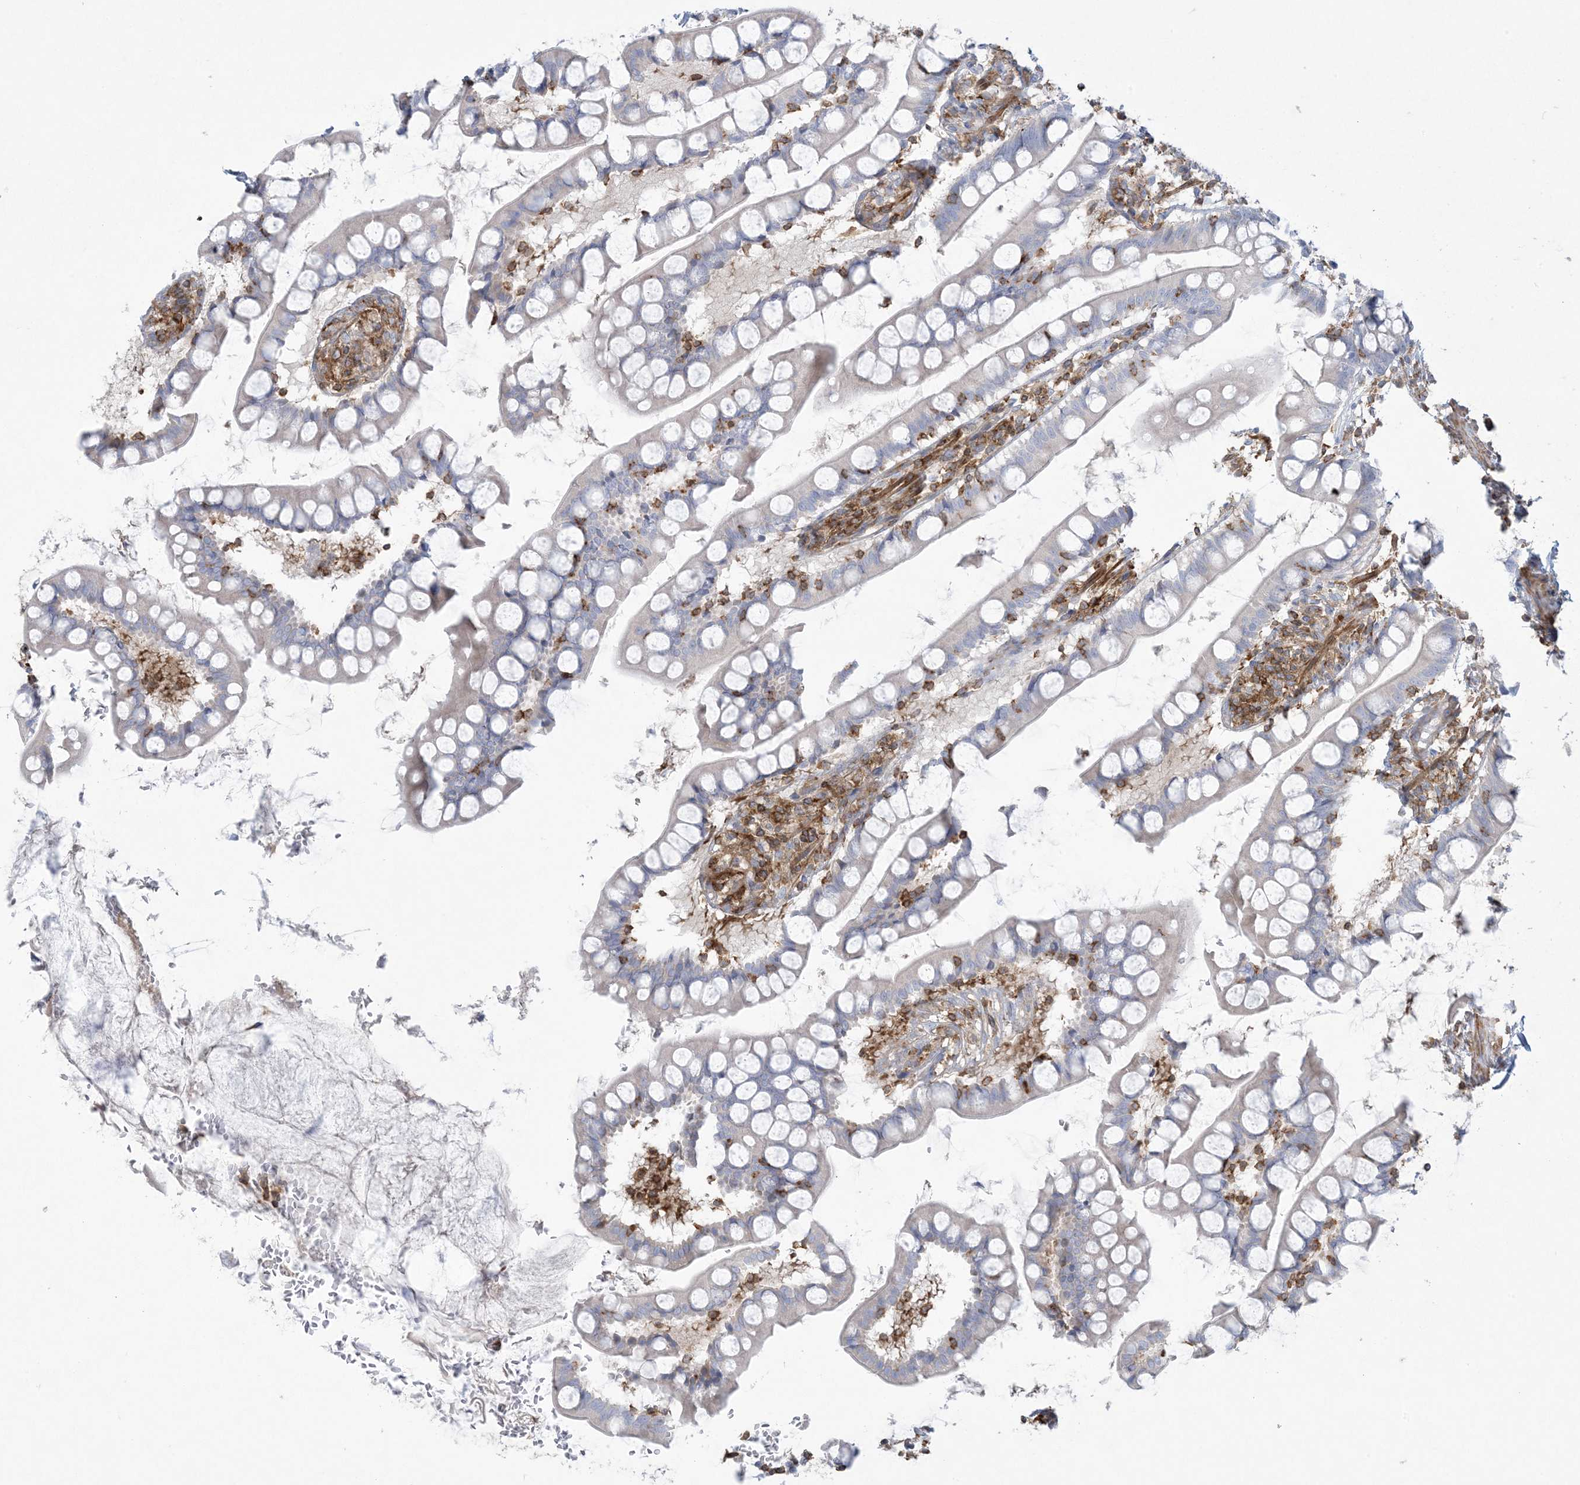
{"staining": {"intensity": "negative", "quantity": "none", "location": "none"}, "tissue": "small intestine", "cell_type": "Glandular cells", "image_type": "normal", "snomed": [{"axis": "morphology", "description": "Normal tissue, NOS"}, {"axis": "topography", "description": "Small intestine"}], "caption": "An immunohistochemistry (IHC) image of normal small intestine is shown. There is no staining in glandular cells of small intestine.", "gene": "ARHGAP30", "patient": {"sex": "male", "age": 52}}